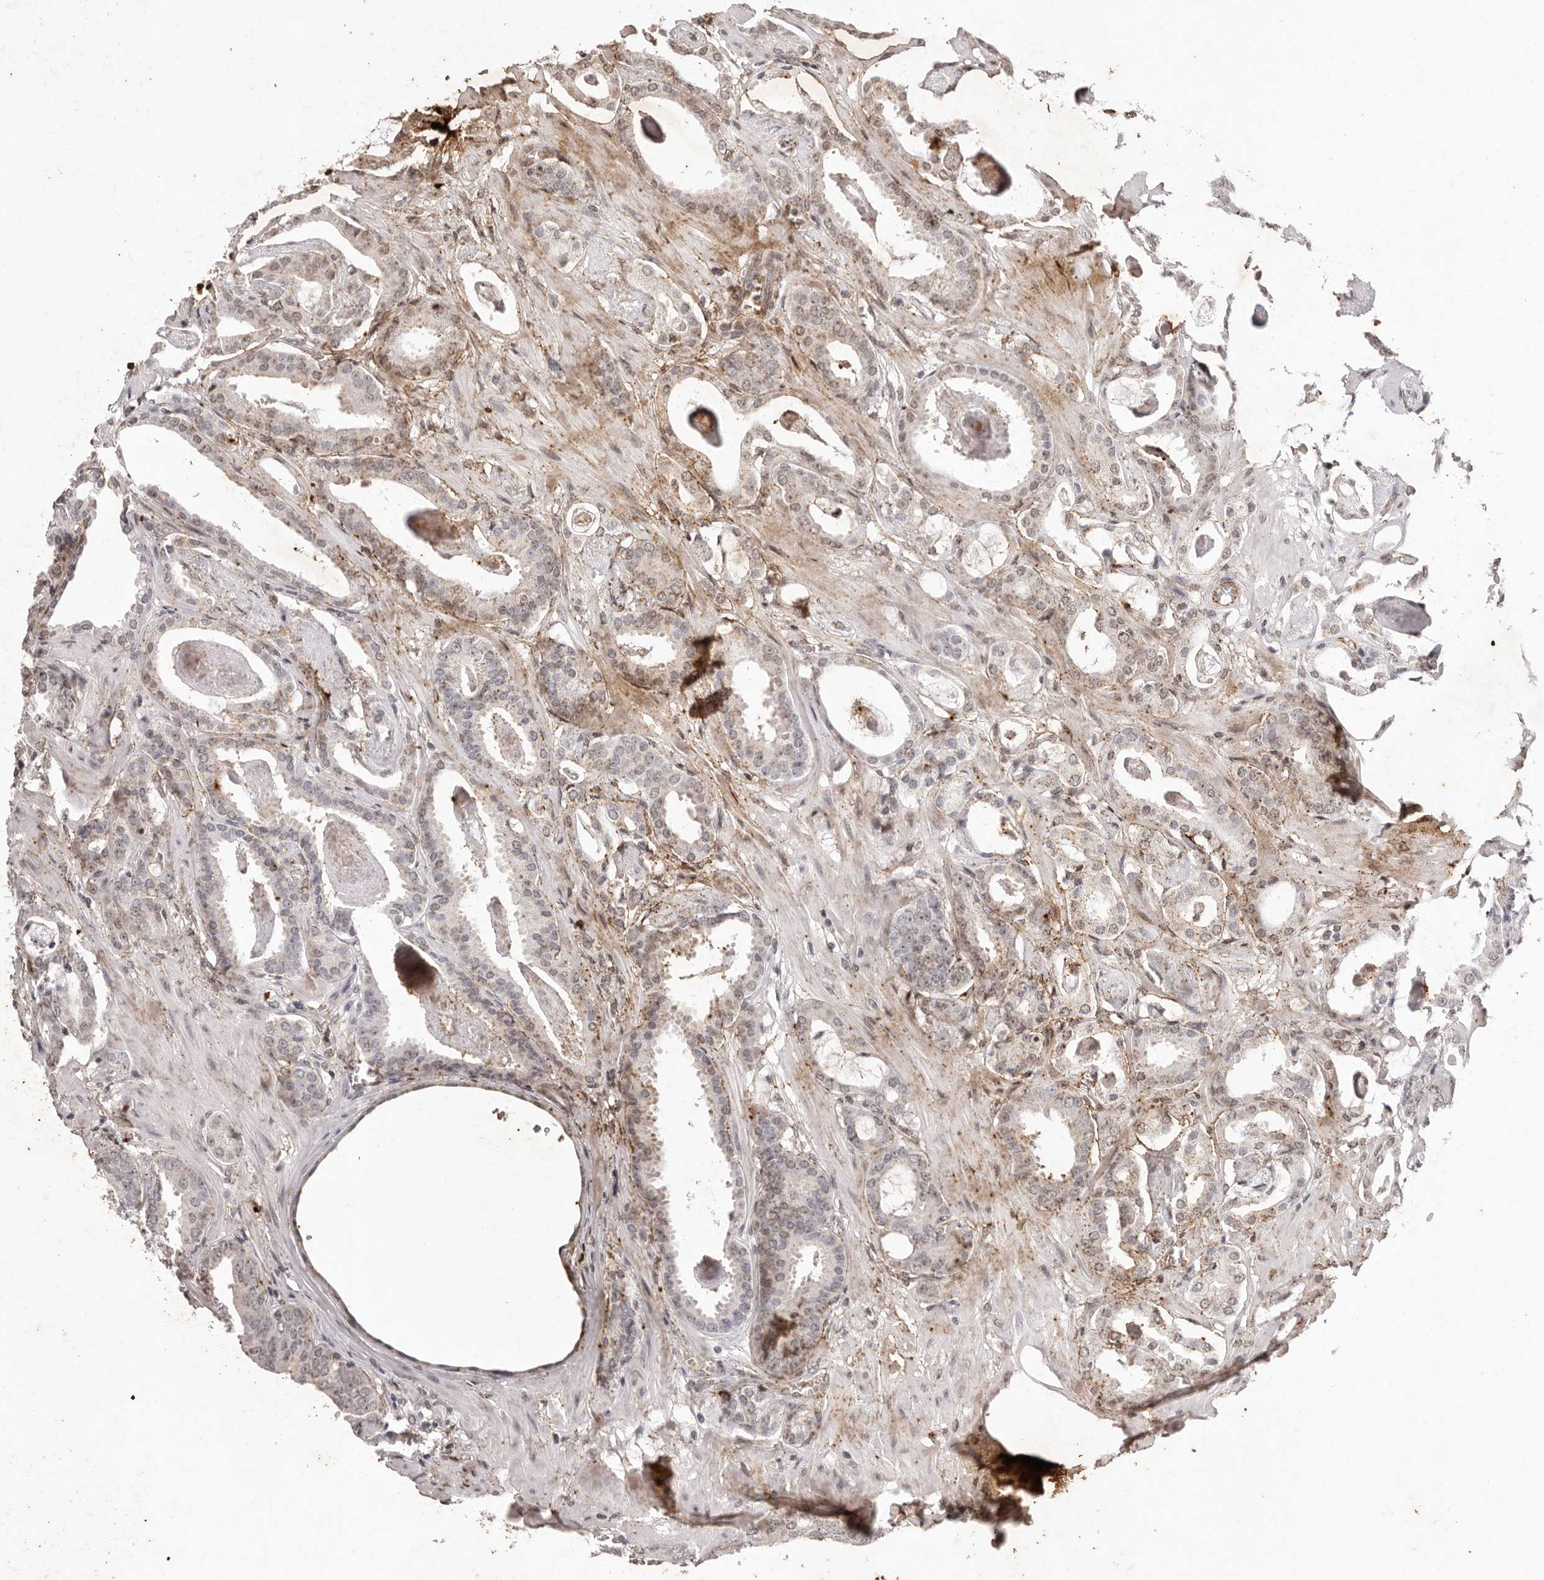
{"staining": {"intensity": "weak", "quantity": "25%-75%", "location": "nuclear"}, "tissue": "prostate cancer", "cell_type": "Tumor cells", "image_type": "cancer", "snomed": [{"axis": "morphology", "description": "Adenocarcinoma, Low grade"}, {"axis": "topography", "description": "Prostate"}], "caption": "IHC of human prostate cancer displays low levels of weak nuclear positivity in approximately 25%-75% of tumor cells.", "gene": "RPS6KA5", "patient": {"sex": "male", "age": 53}}